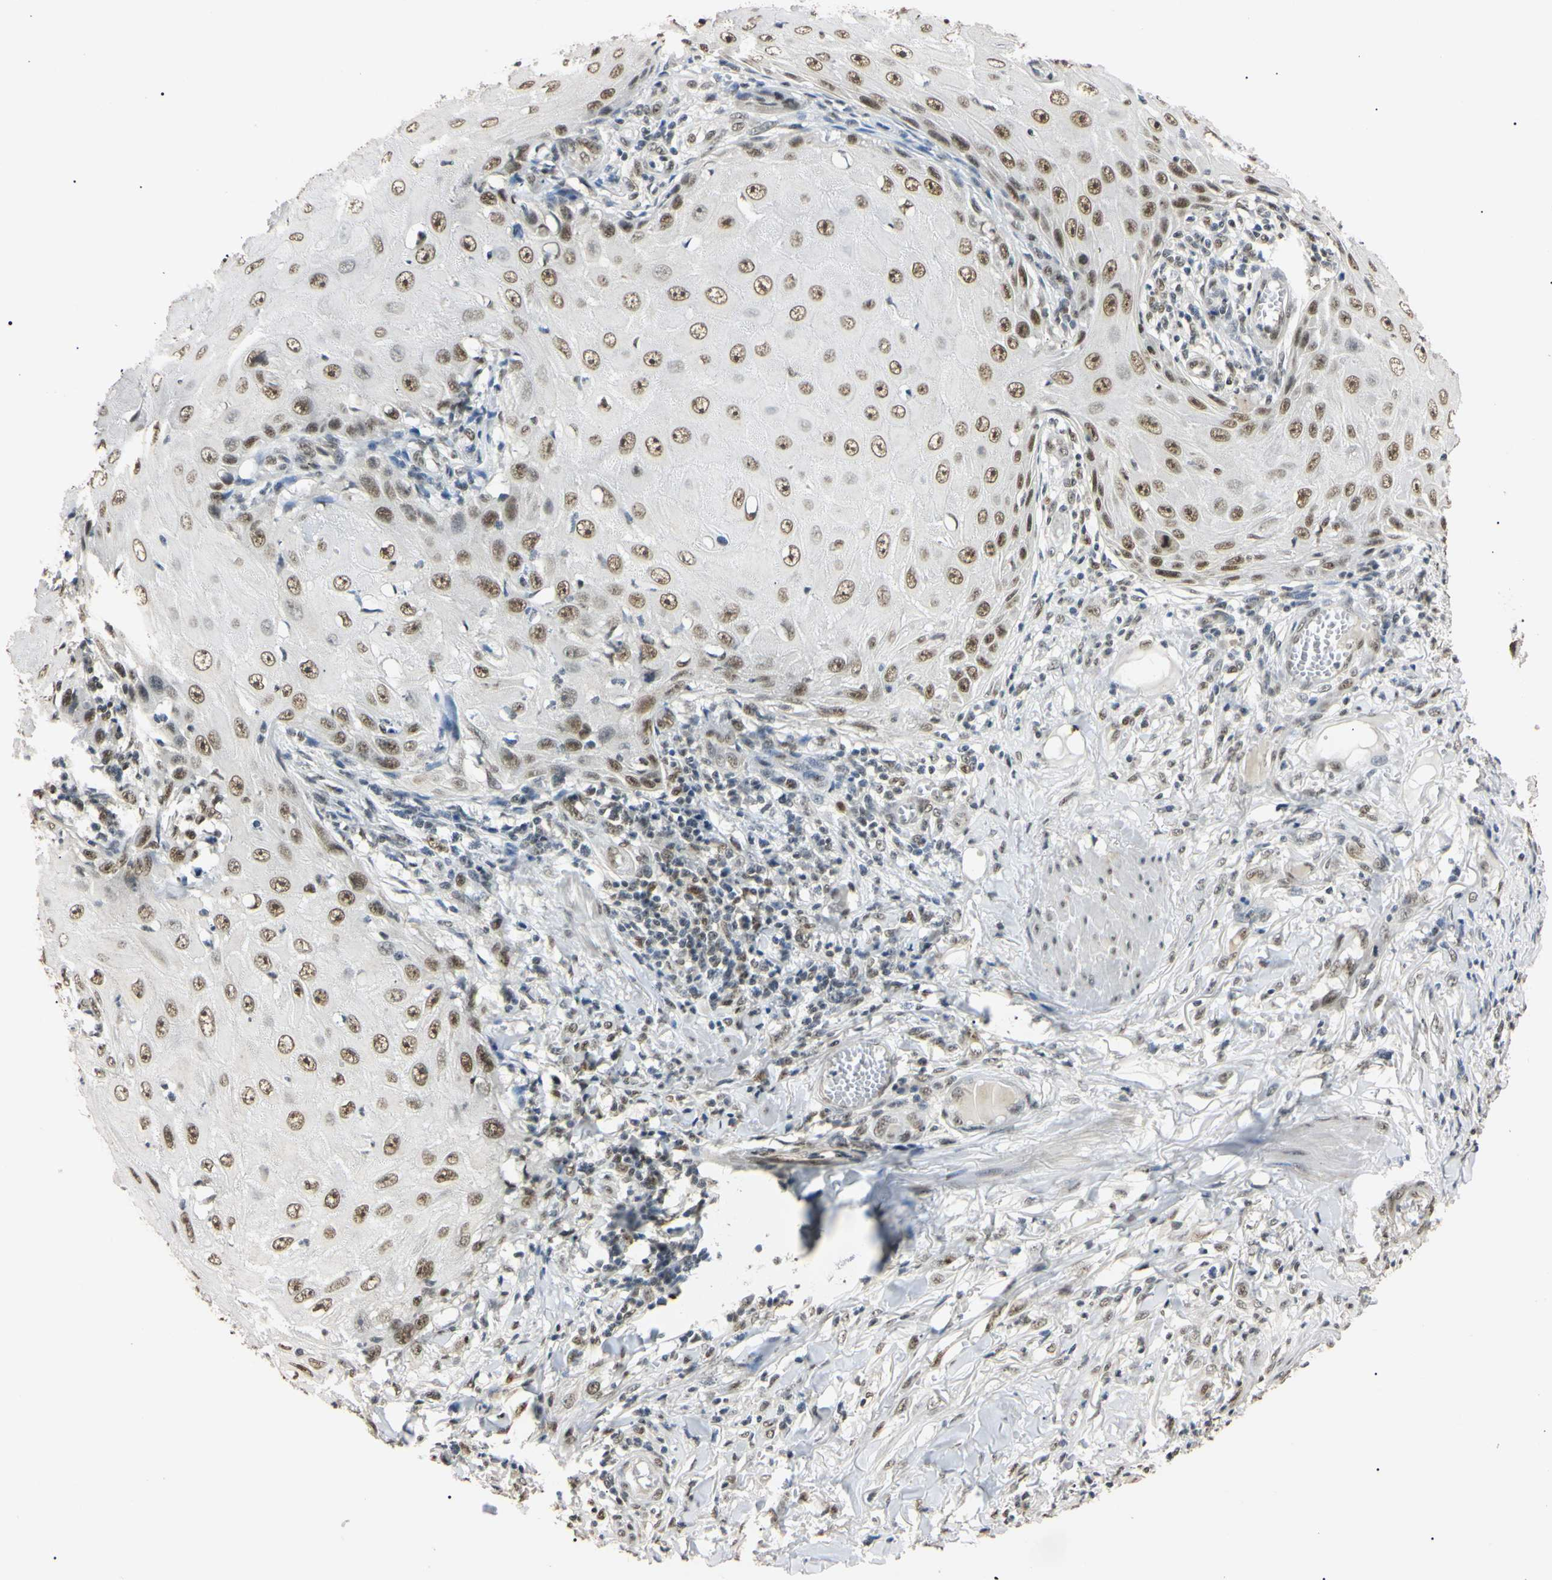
{"staining": {"intensity": "moderate", "quantity": ">75%", "location": "nuclear"}, "tissue": "skin cancer", "cell_type": "Tumor cells", "image_type": "cancer", "snomed": [{"axis": "morphology", "description": "Squamous cell carcinoma, NOS"}, {"axis": "topography", "description": "Skin"}], "caption": "High-power microscopy captured an immunohistochemistry (IHC) micrograph of skin squamous cell carcinoma, revealing moderate nuclear positivity in about >75% of tumor cells.", "gene": "SMARCA5", "patient": {"sex": "female", "age": 73}}